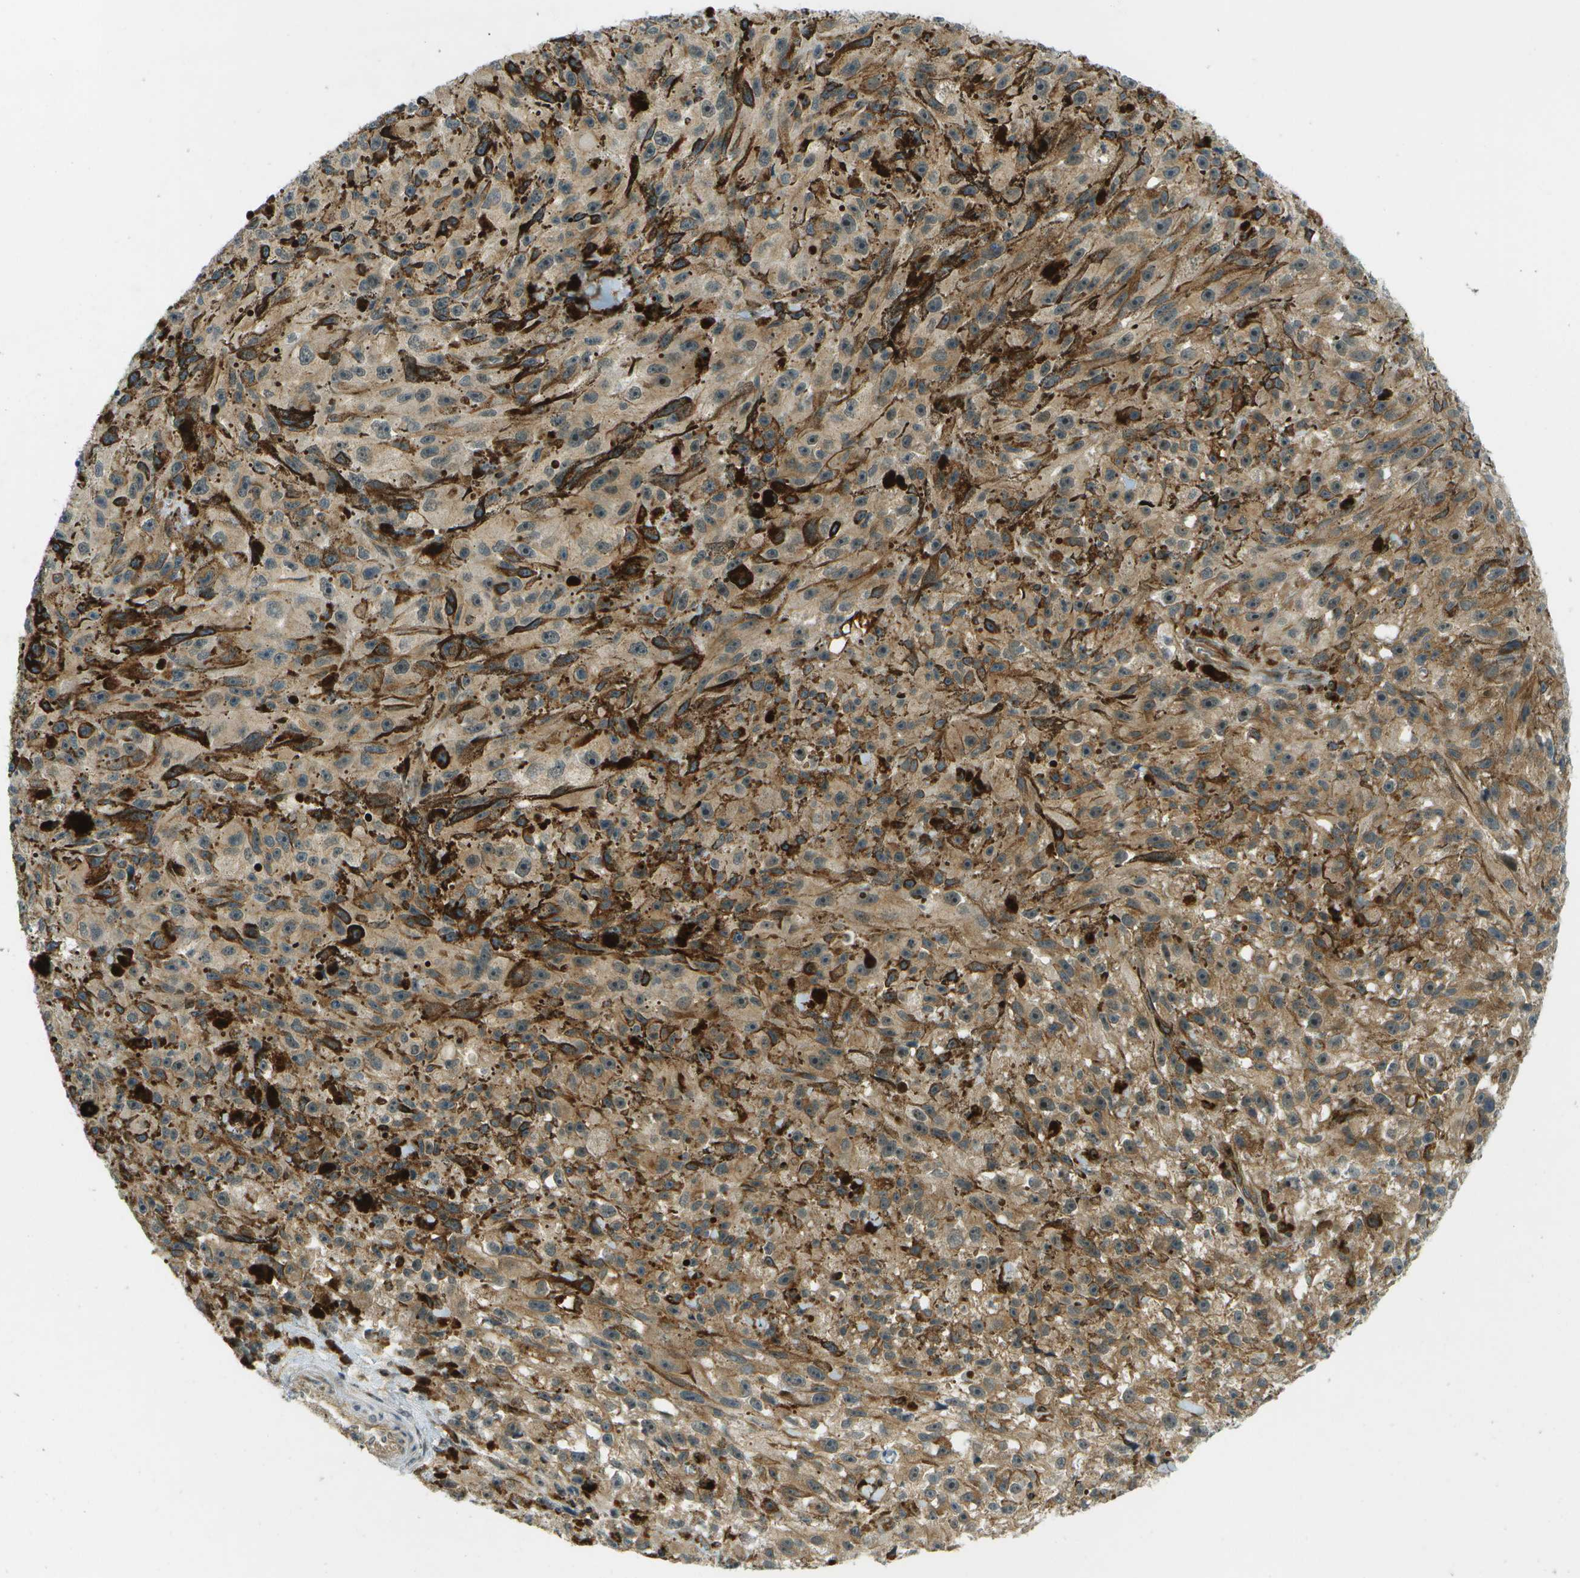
{"staining": {"intensity": "weak", "quantity": ">75%", "location": "cytoplasmic/membranous"}, "tissue": "melanoma", "cell_type": "Tumor cells", "image_type": "cancer", "snomed": [{"axis": "morphology", "description": "Malignant melanoma, NOS"}, {"axis": "topography", "description": "Skin"}], "caption": "The micrograph shows immunohistochemical staining of malignant melanoma. There is weak cytoplasmic/membranous staining is appreciated in about >75% of tumor cells.", "gene": "TMTC1", "patient": {"sex": "female", "age": 104}}